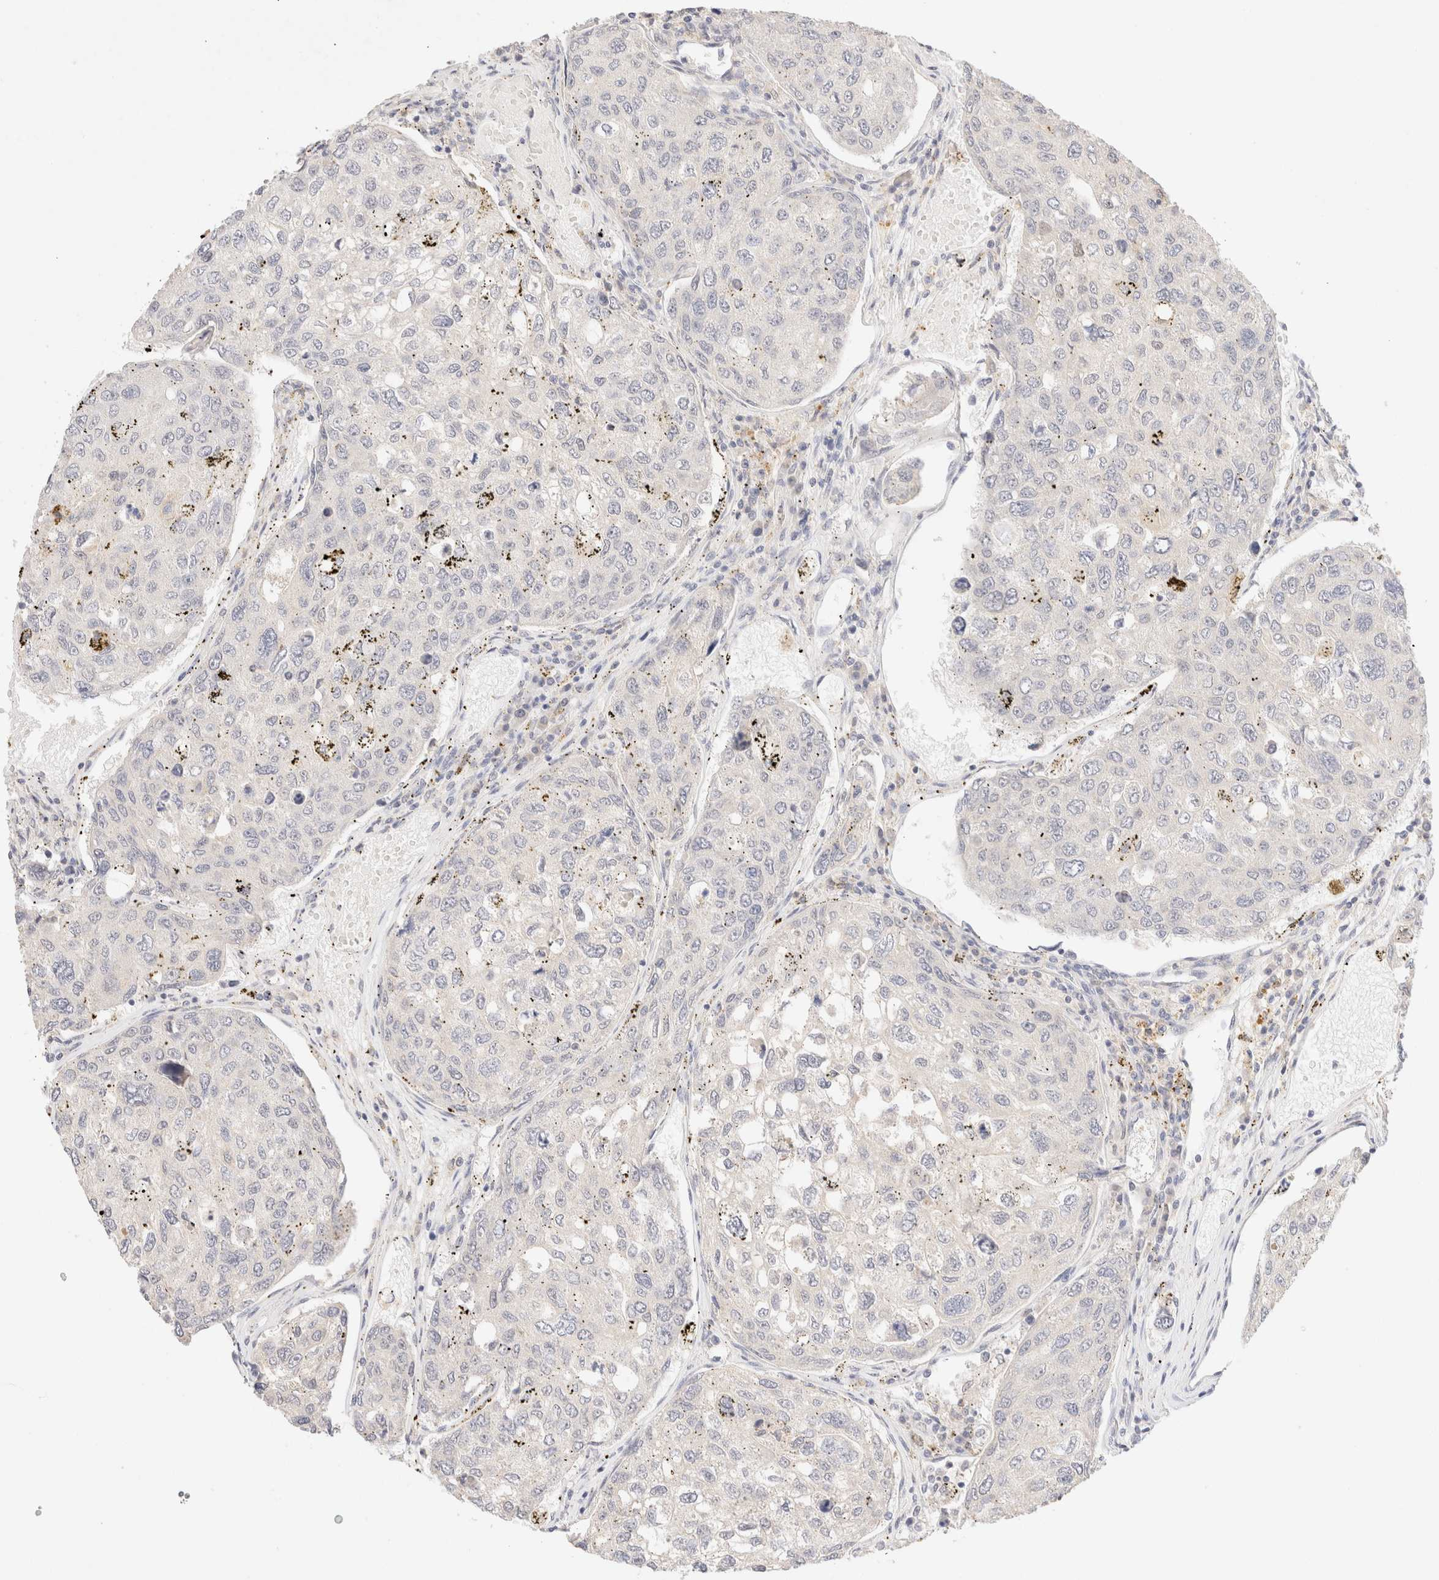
{"staining": {"intensity": "negative", "quantity": "none", "location": "none"}, "tissue": "urothelial cancer", "cell_type": "Tumor cells", "image_type": "cancer", "snomed": [{"axis": "morphology", "description": "Urothelial carcinoma, High grade"}, {"axis": "topography", "description": "Lymph node"}, {"axis": "topography", "description": "Urinary bladder"}], "caption": "This is an immunohistochemistry (IHC) photomicrograph of human urothelial cancer. There is no expression in tumor cells.", "gene": "SNTB1", "patient": {"sex": "male", "age": 51}}